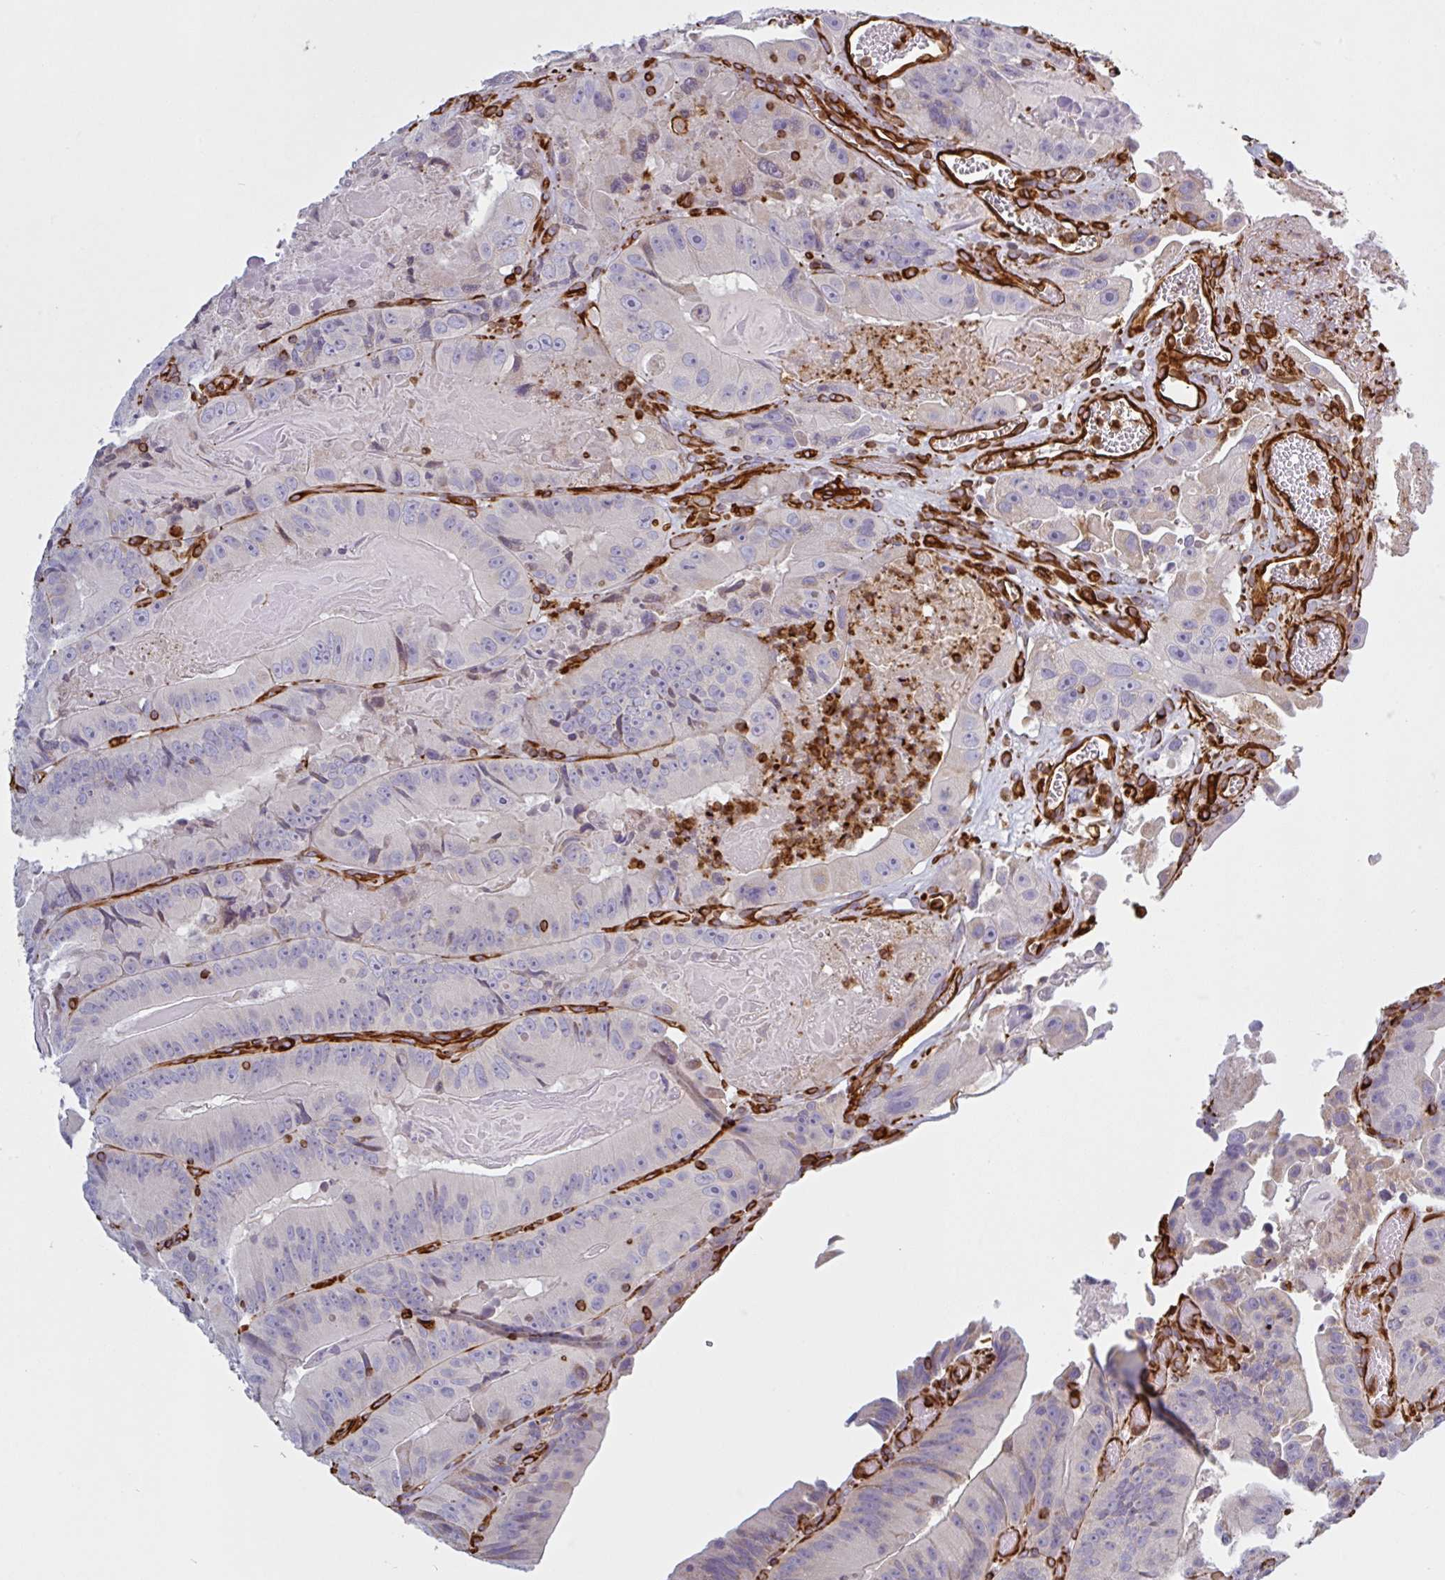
{"staining": {"intensity": "negative", "quantity": "none", "location": "none"}, "tissue": "colorectal cancer", "cell_type": "Tumor cells", "image_type": "cancer", "snomed": [{"axis": "morphology", "description": "Adenocarcinoma, NOS"}, {"axis": "topography", "description": "Colon"}], "caption": "Image shows no protein staining in tumor cells of colorectal cancer tissue. (DAB IHC, high magnification).", "gene": "PPFIA1", "patient": {"sex": "female", "age": 86}}